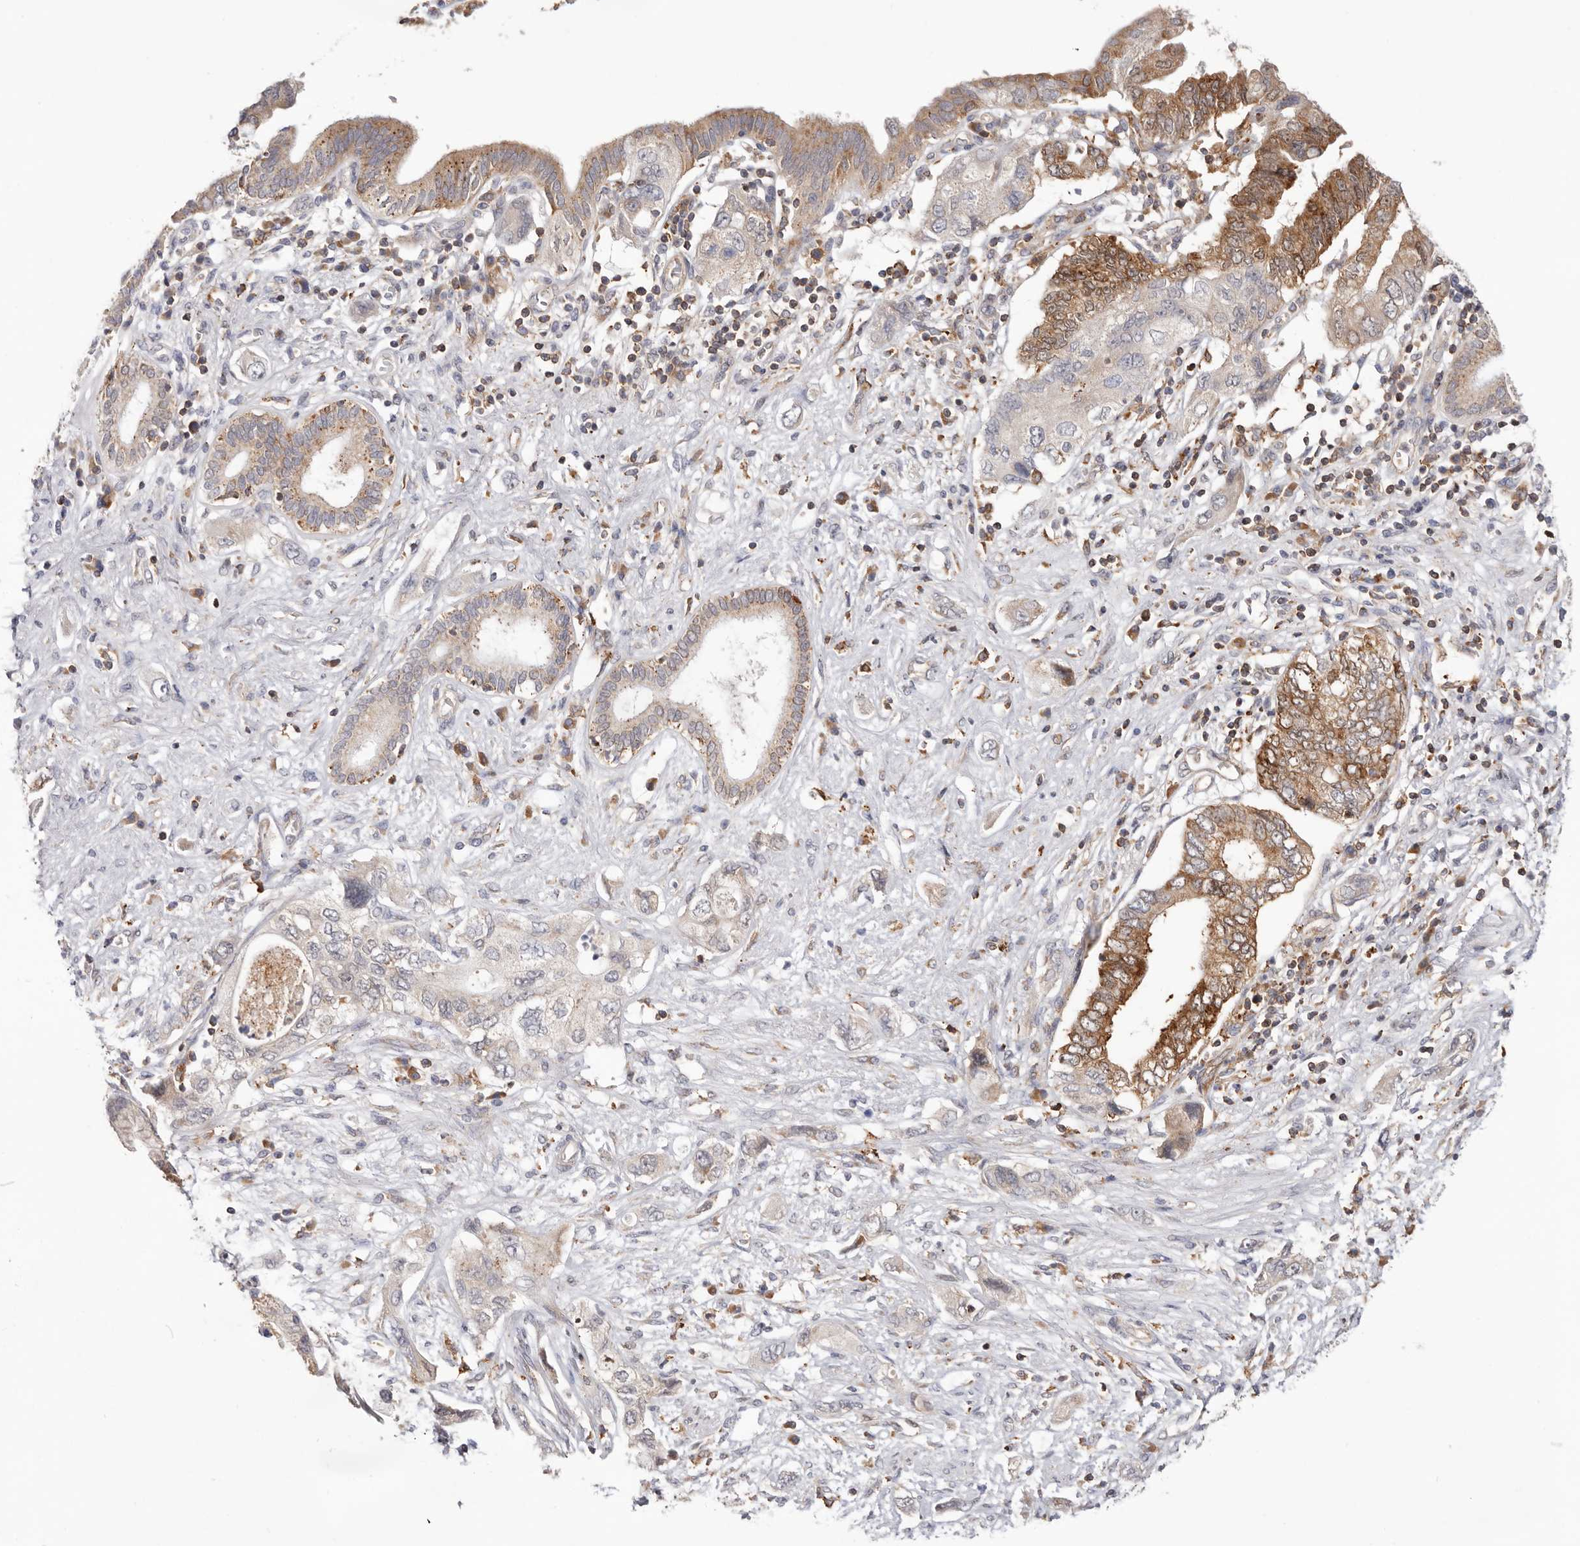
{"staining": {"intensity": "moderate", "quantity": "25%-75%", "location": "cytoplasmic/membranous"}, "tissue": "pancreatic cancer", "cell_type": "Tumor cells", "image_type": "cancer", "snomed": [{"axis": "morphology", "description": "Adenocarcinoma, NOS"}, {"axis": "topography", "description": "Pancreas"}], "caption": "Immunohistochemical staining of human pancreatic adenocarcinoma demonstrates moderate cytoplasmic/membranous protein positivity in approximately 25%-75% of tumor cells.", "gene": "RNF213", "patient": {"sex": "female", "age": 73}}